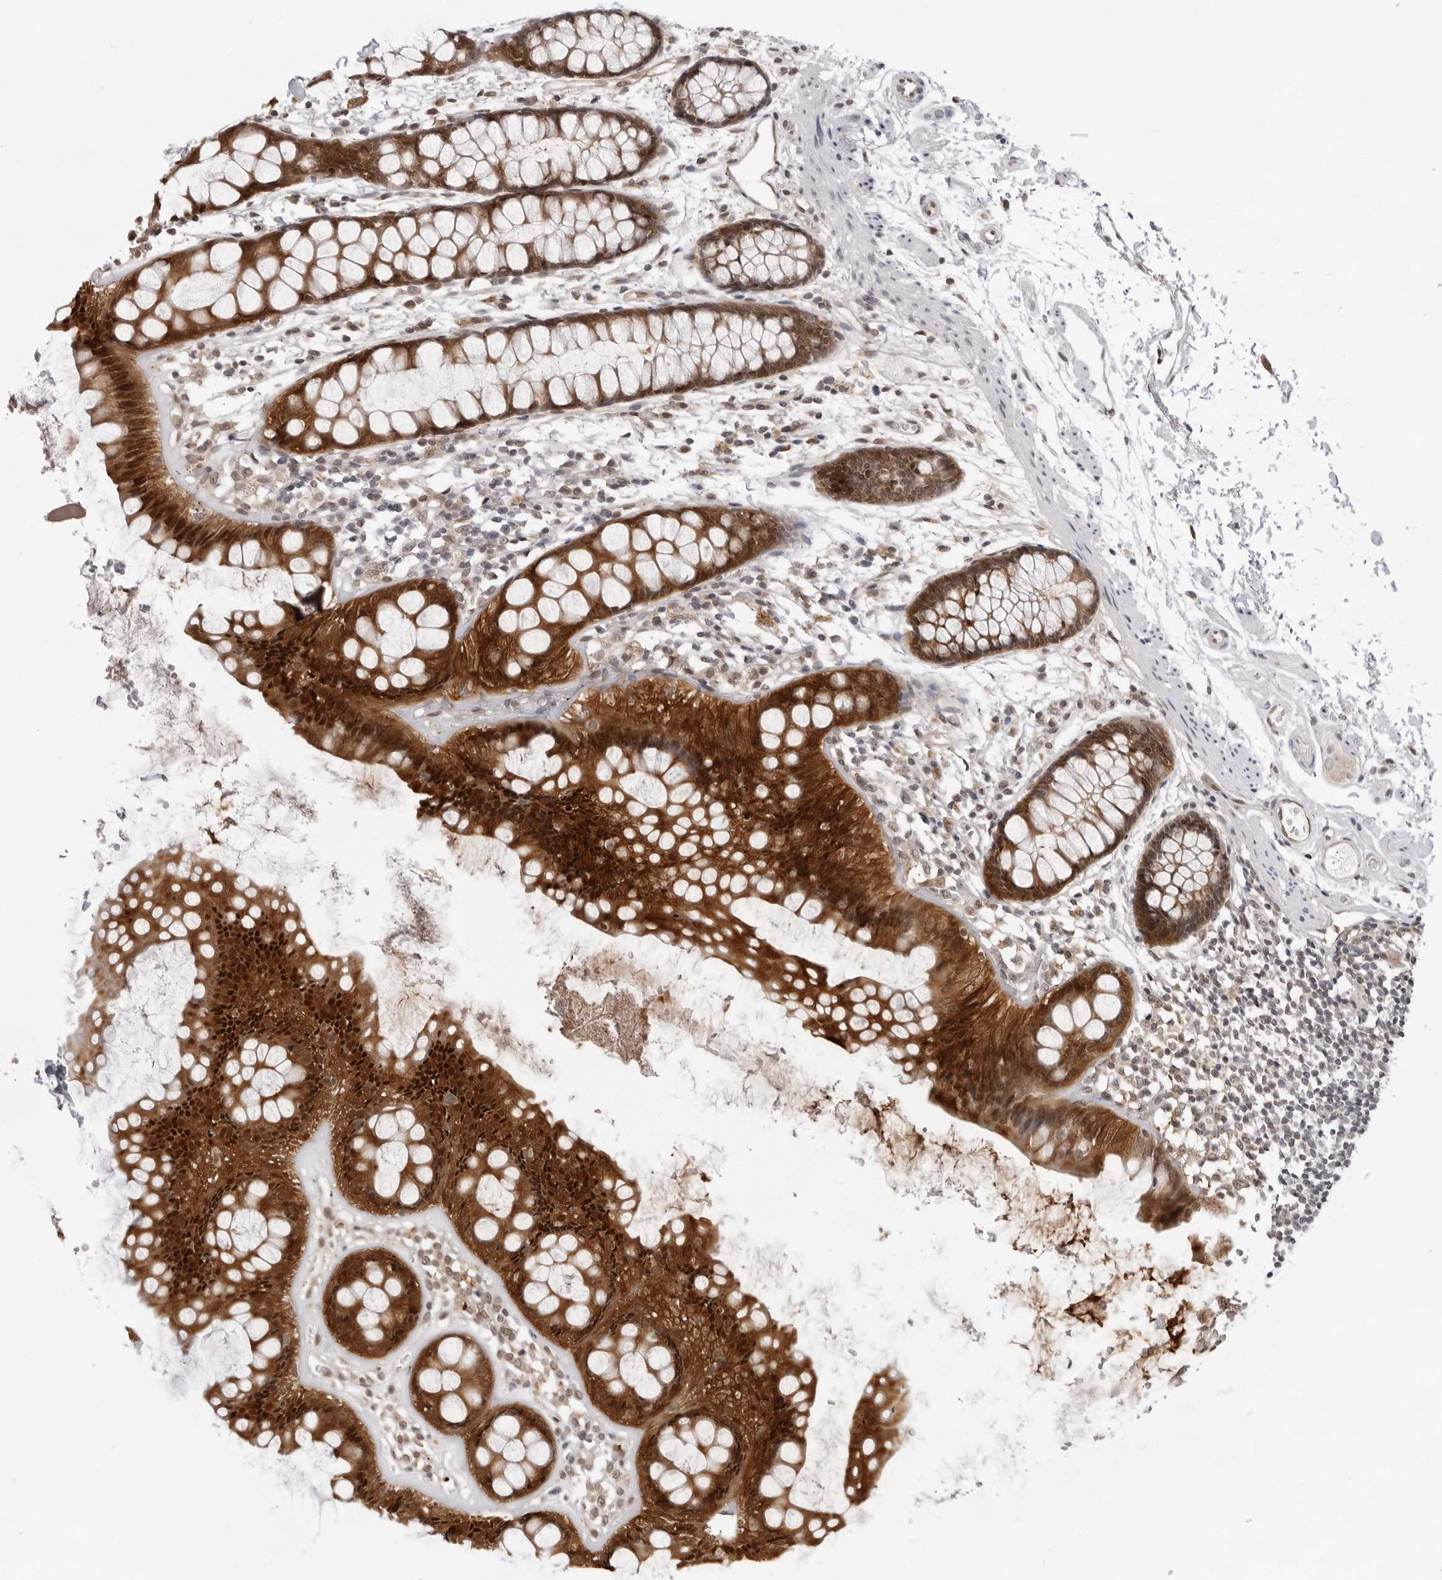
{"staining": {"intensity": "strong", "quantity": ">75%", "location": "cytoplasmic/membranous"}, "tissue": "rectum", "cell_type": "Glandular cells", "image_type": "normal", "snomed": [{"axis": "morphology", "description": "Normal tissue, NOS"}, {"axis": "topography", "description": "Rectum"}], "caption": "Protein analysis of benign rectum shows strong cytoplasmic/membranous positivity in approximately >75% of glandular cells.", "gene": "CASP7", "patient": {"sex": "female", "age": 66}}